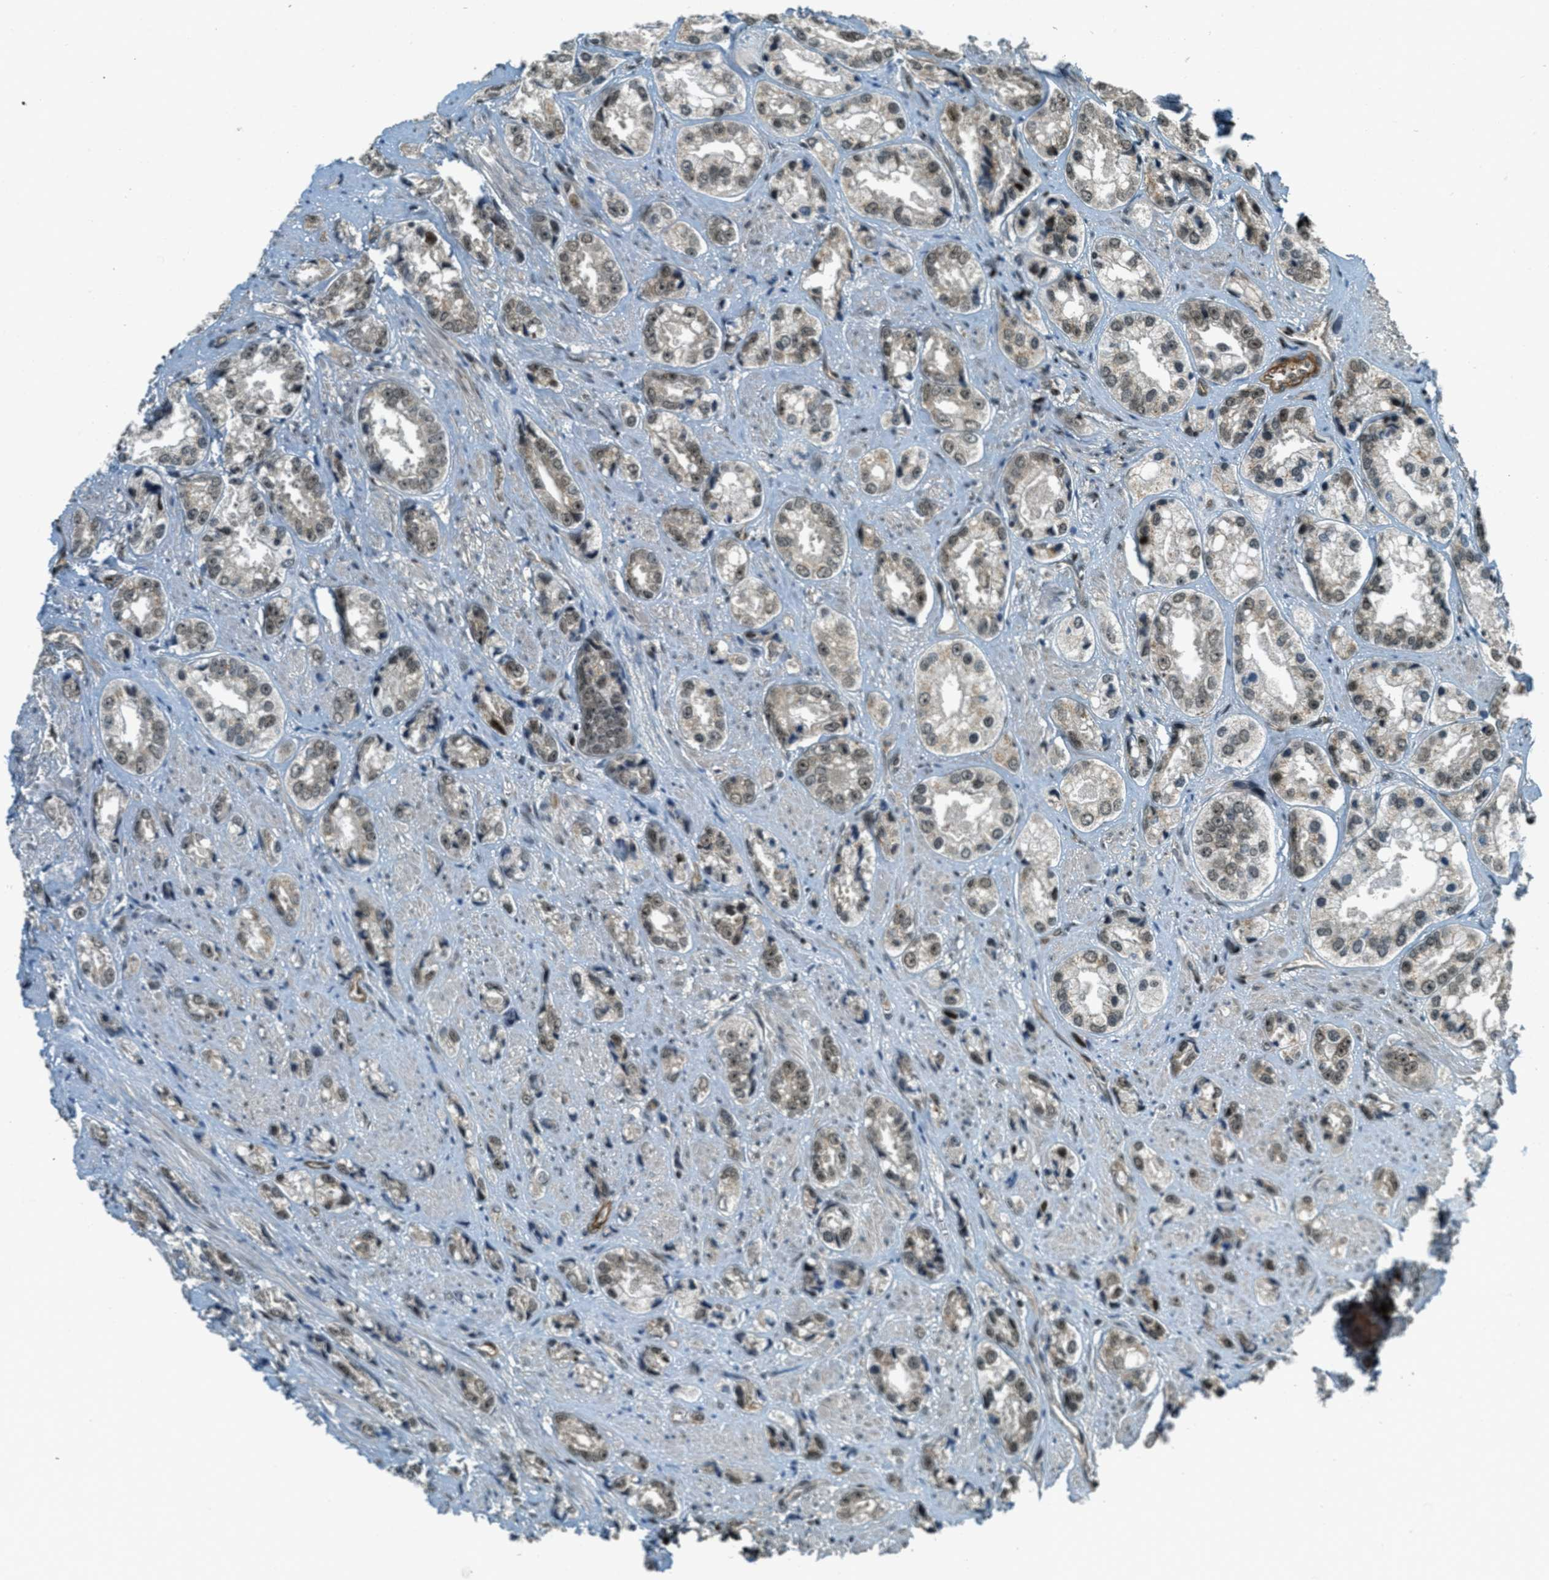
{"staining": {"intensity": "weak", "quantity": "25%-75%", "location": "nuclear"}, "tissue": "prostate cancer", "cell_type": "Tumor cells", "image_type": "cancer", "snomed": [{"axis": "morphology", "description": "Adenocarcinoma, High grade"}, {"axis": "topography", "description": "Prostate"}], "caption": "Immunohistochemical staining of human prostate cancer (adenocarcinoma (high-grade)) displays low levels of weak nuclear protein positivity in approximately 25%-75% of tumor cells.", "gene": "FOXM1", "patient": {"sex": "male", "age": 61}}